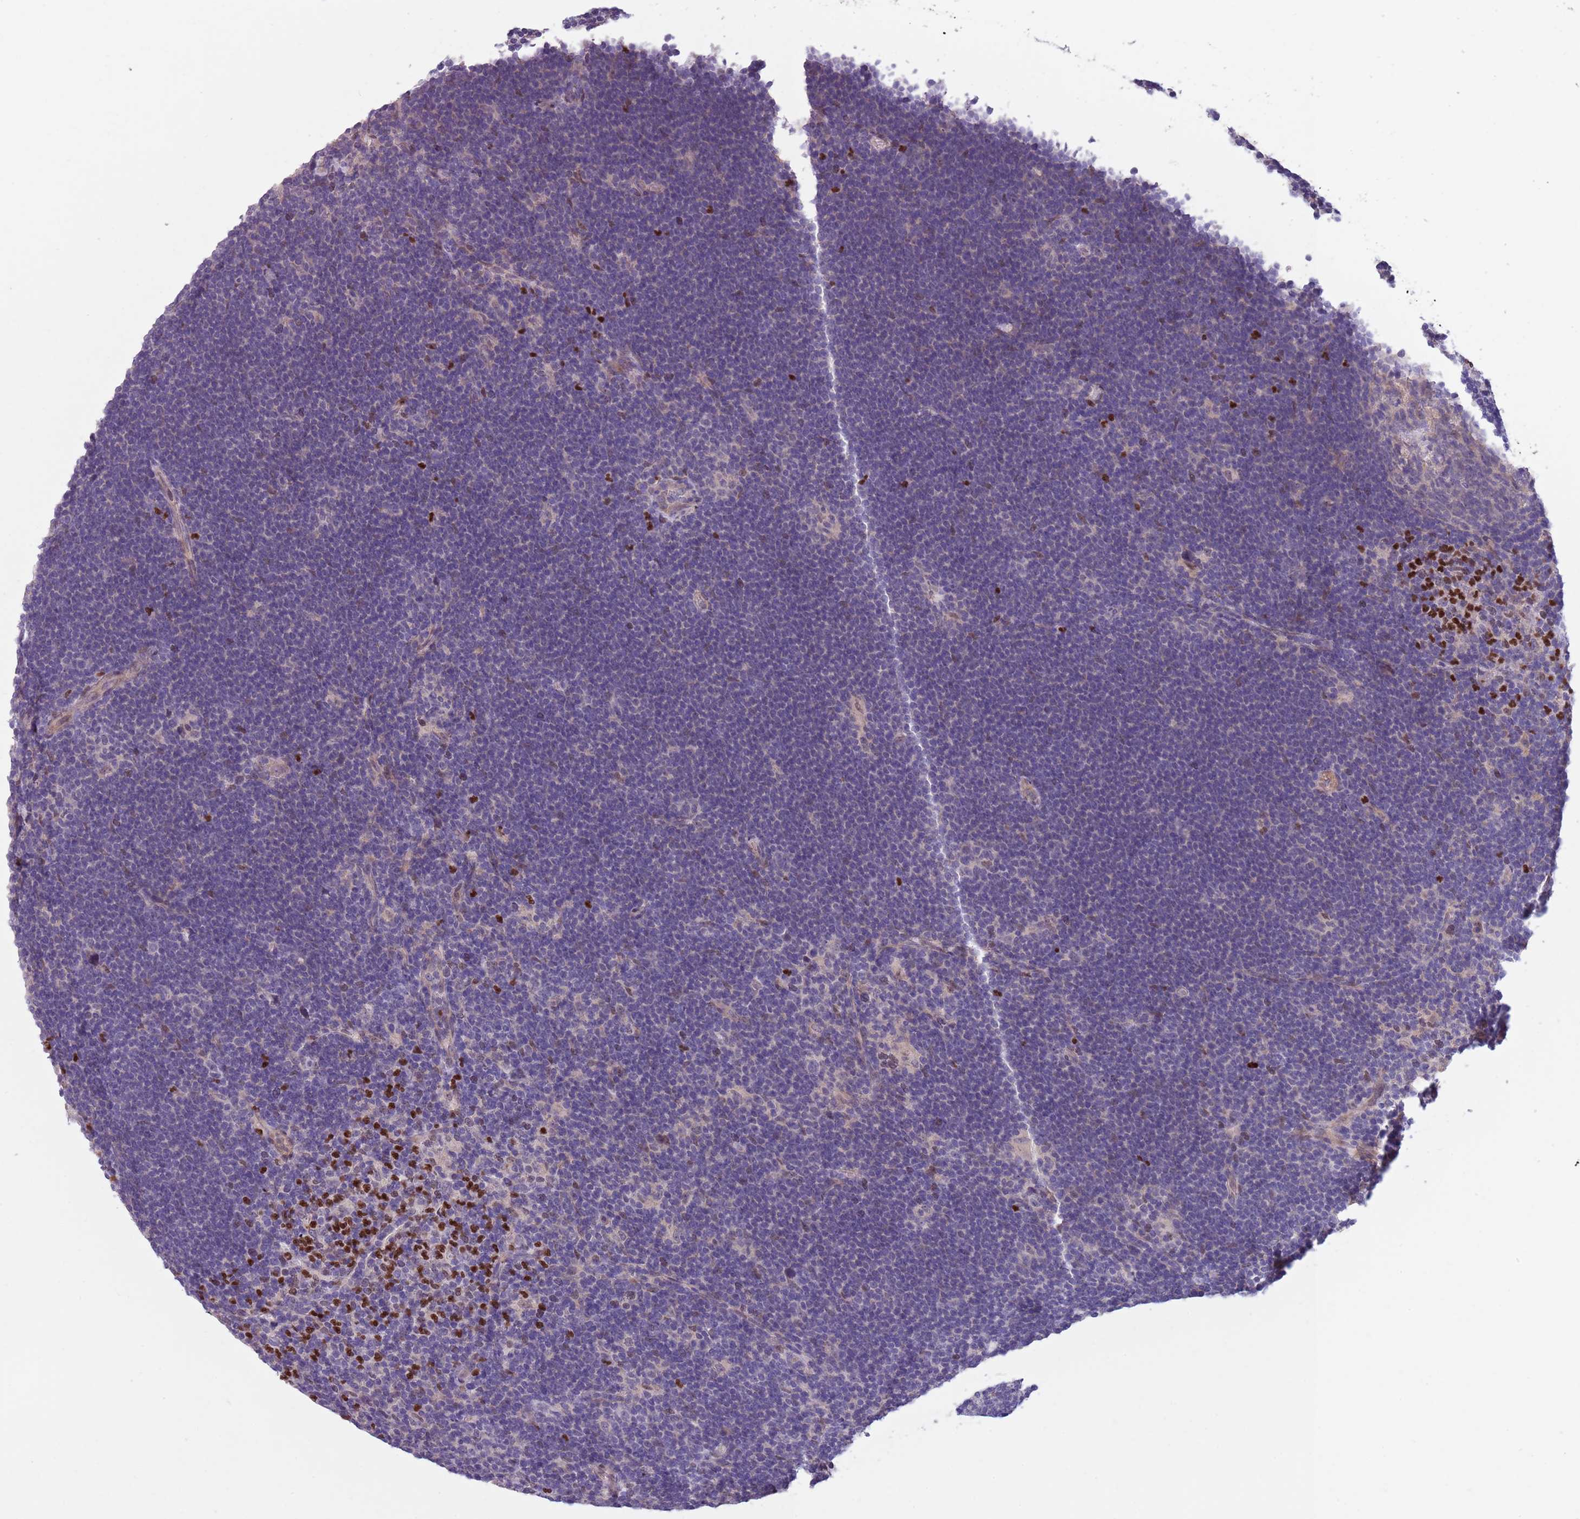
{"staining": {"intensity": "negative", "quantity": "none", "location": "none"}, "tissue": "lymphoma", "cell_type": "Tumor cells", "image_type": "cancer", "snomed": [{"axis": "morphology", "description": "Hodgkin's disease, NOS"}, {"axis": "topography", "description": "Lymph node"}], "caption": "IHC photomicrograph of neoplastic tissue: Hodgkin's disease stained with DAB (3,3'-diaminobenzidine) shows no significant protein staining in tumor cells.", "gene": "ADCY7", "patient": {"sex": "female", "age": 57}}